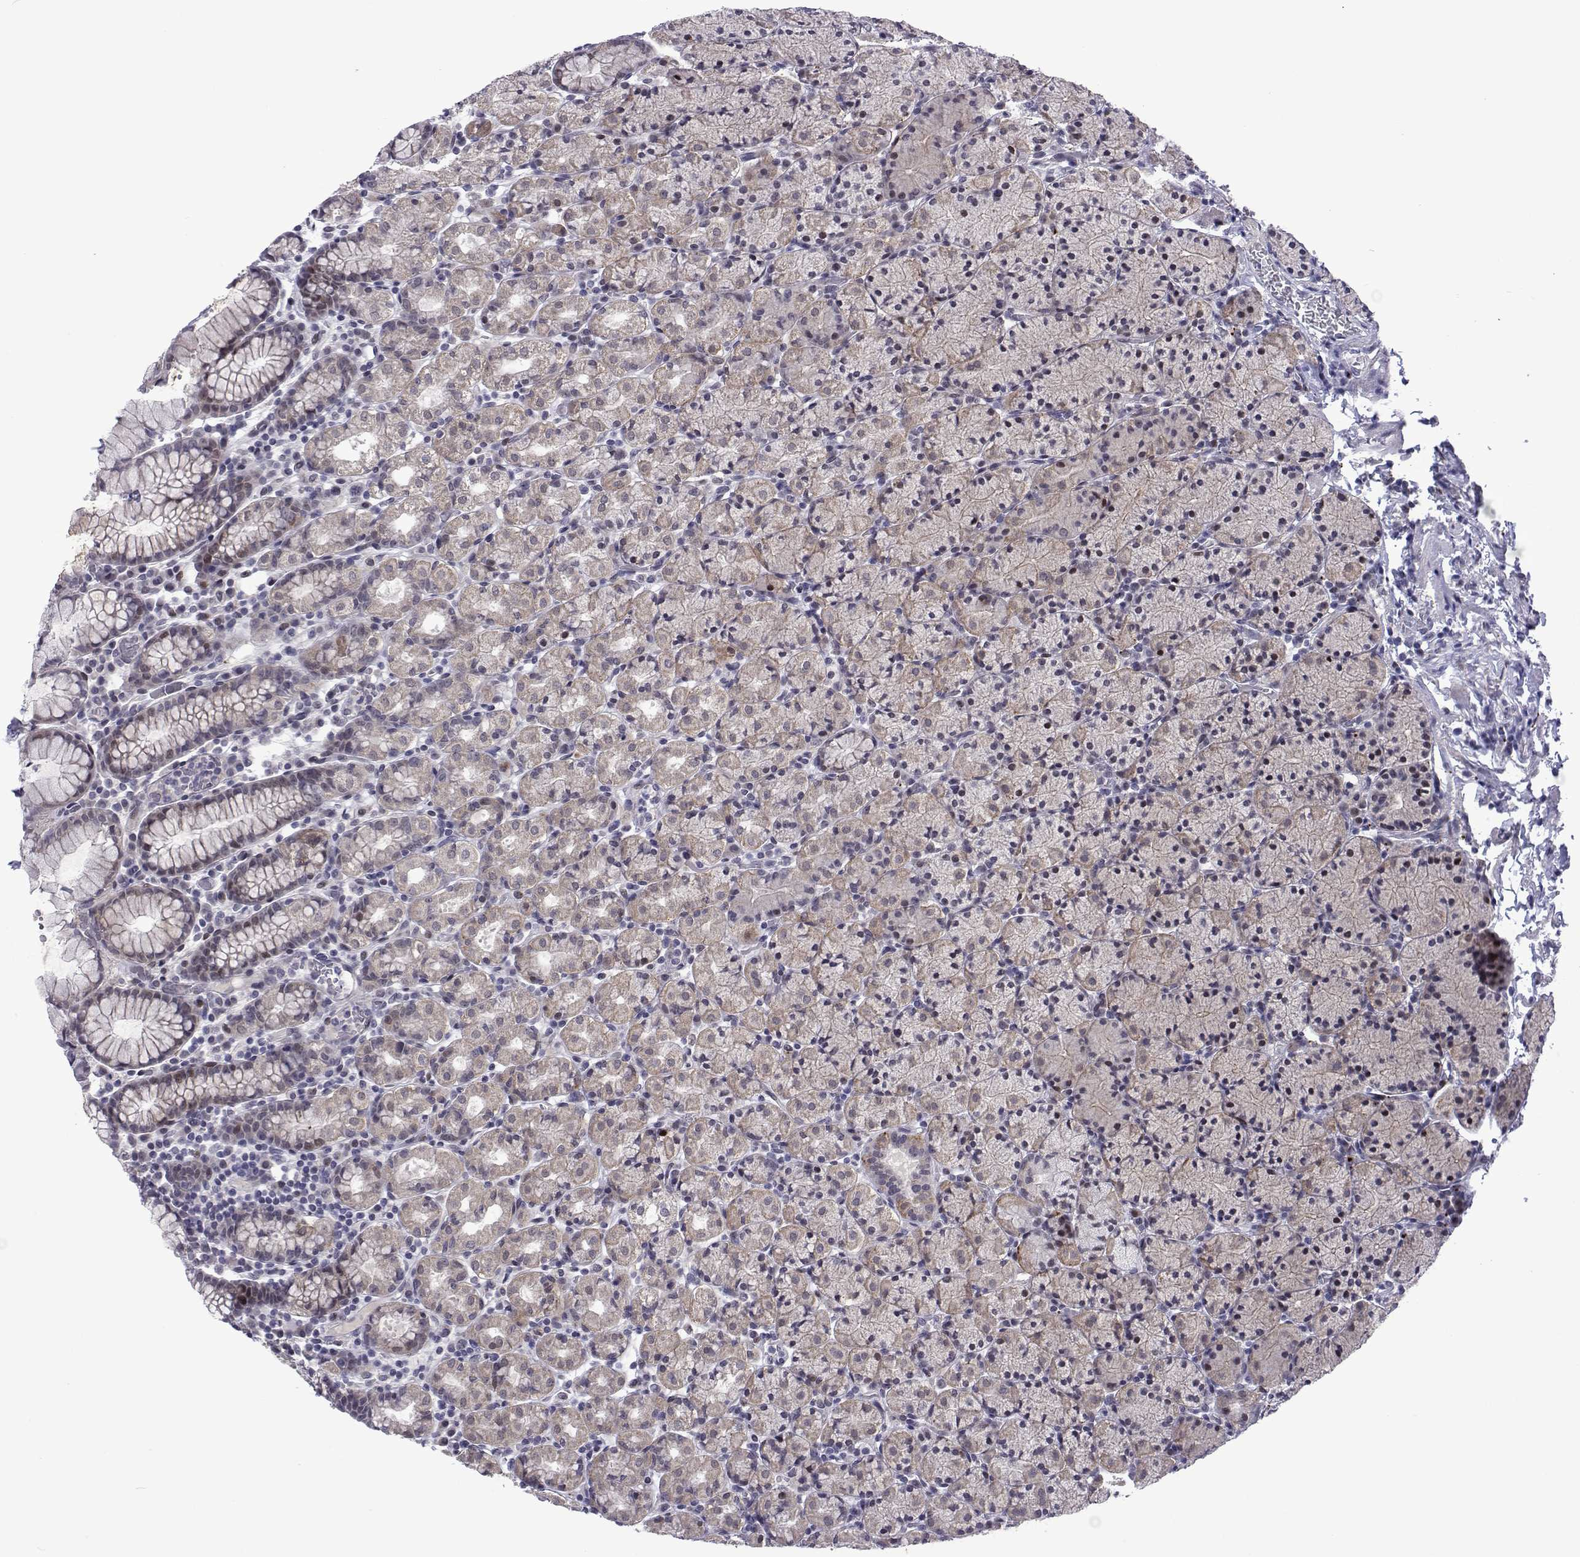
{"staining": {"intensity": "weak", "quantity": "<25%", "location": "cytoplasmic/membranous"}, "tissue": "stomach", "cell_type": "Glandular cells", "image_type": "normal", "snomed": [{"axis": "morphology", "description": "Normal tissue, NOS"}, {"axis": "topography", "description": "Stomach, upper"}, {"axis": "topography", "description": "Stomach"}], "caption": "Immunohistochemistry of unremarkable human stomach reveals no positivity in glandular cells.", "gene": "EFCAB3", "patient": {"sex": "male", "age": 62}}